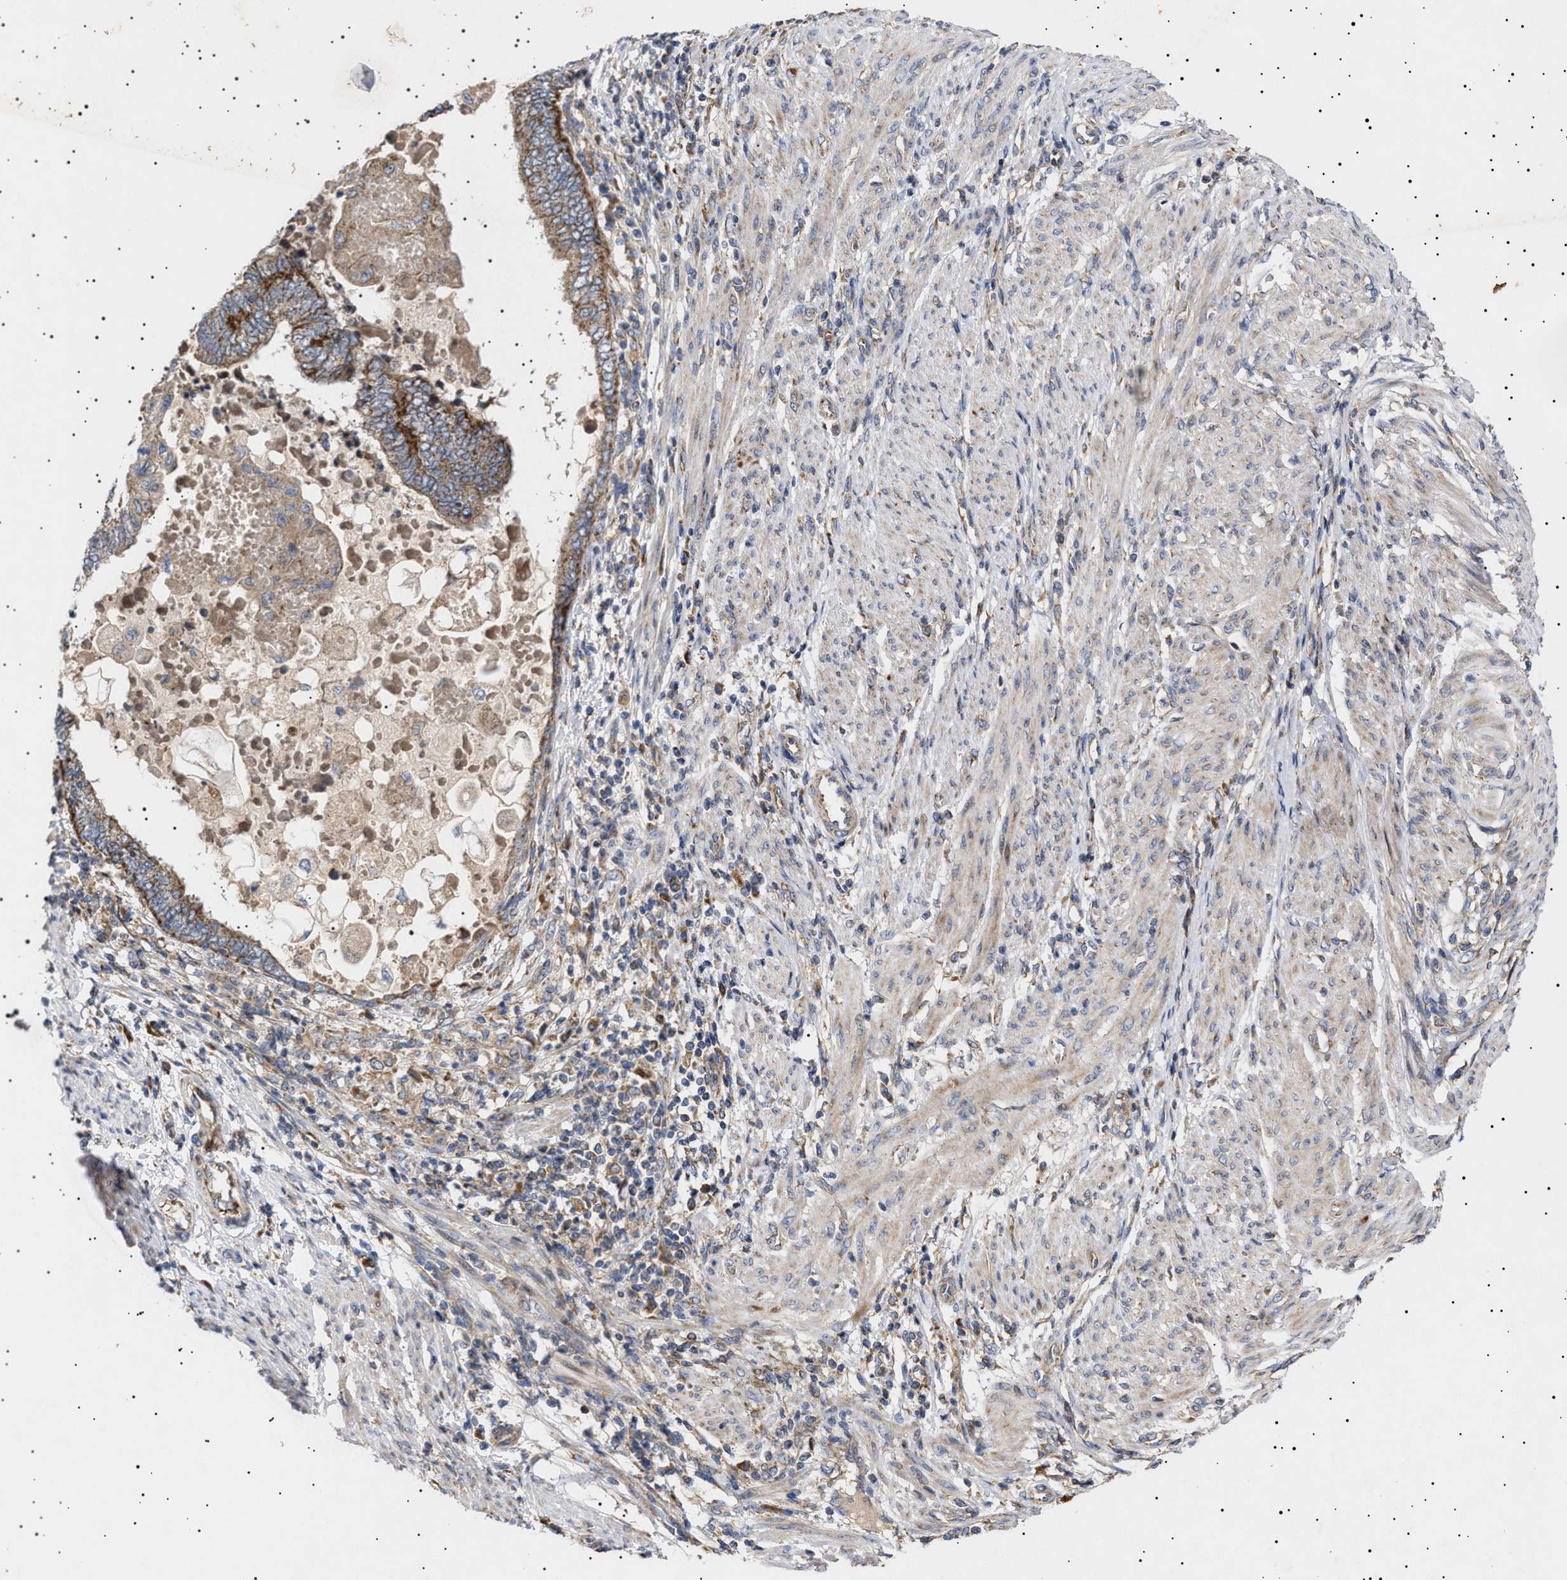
{"staining": {"intensity": "moderate", "quantity": ">75%", "location": "cytoplasmic/membranous"}, "tissue": "endometrial cancer", "cell_type": "Tumor cells", "image_type": "cancer", "snomed": [{"axis": "morphology", "description": "Adenocarcinoma, NOS"}, {"axis": "topography", "description": "Uterus"}, {"axis": "topography", "description": "Endometrium"}], "caption": "A medium amount of moderate cytoplasmic/membranous positivity is appreciated in approximately >75% of tumor cells in endometrial adenocarcinoma tissue.", "gene": "MRPL10", "patient": {"sex": "female", "age": 70}}